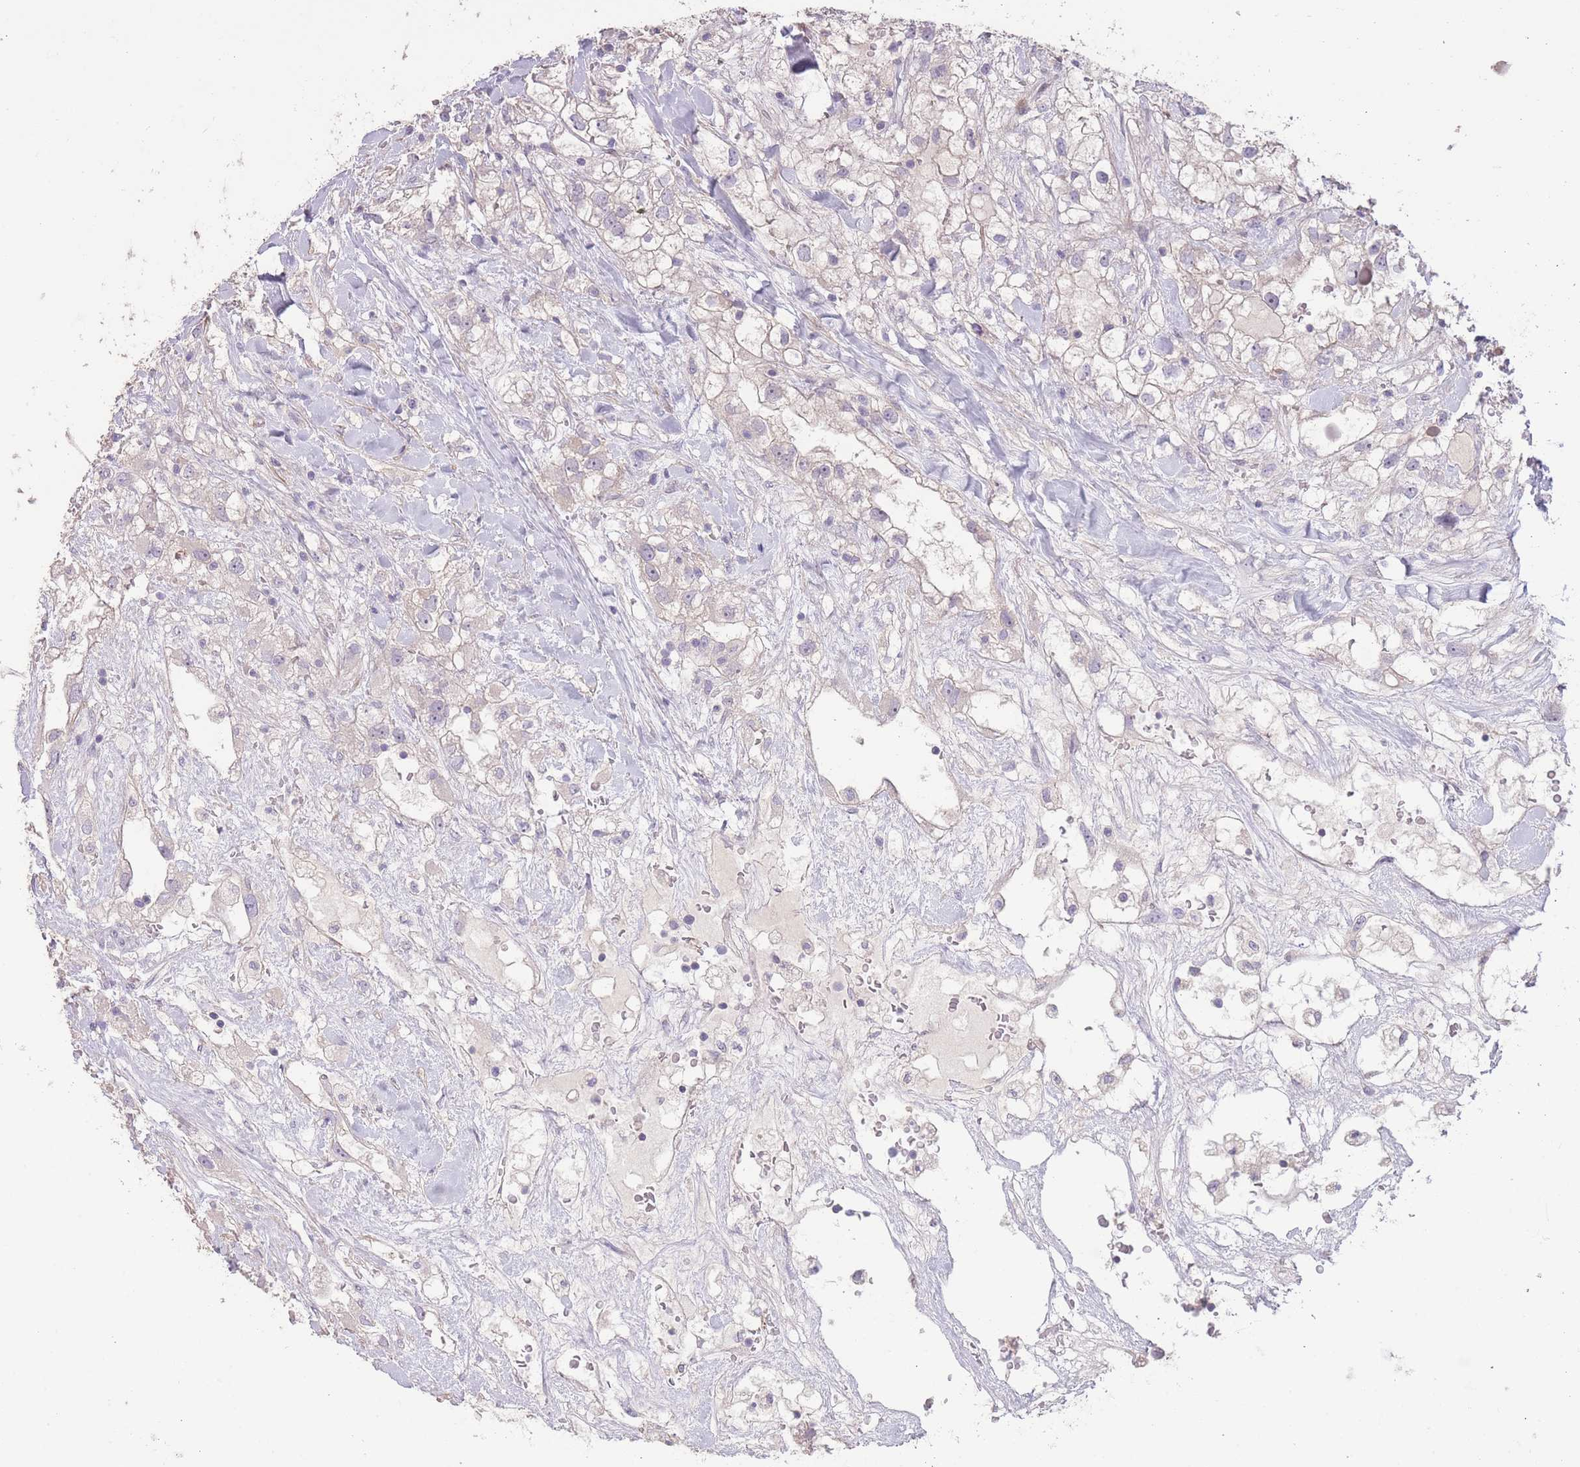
{"staining": {"intensity": "negative", "quantity": "none", "location": "none"}, "tissue": "renal cancer", "cell_type": "Tumor cells", "image_type": "cancer", "snomed": [{"axis": "morphology", "description": "Adenocarcinoma, NOS"}, {"axis": "topography", "description": "Kidney"}], "caption": "High magnification brightfield microscopy of renal adenocarcinoma stained with DAB (3,3'-diaminobenzidine) (brown) and counterstained with hematoxylin (blue): tumor cells show no significant expression.", "gene": "RSPH10B", "patient": {"sex": "male", "age": 59}}